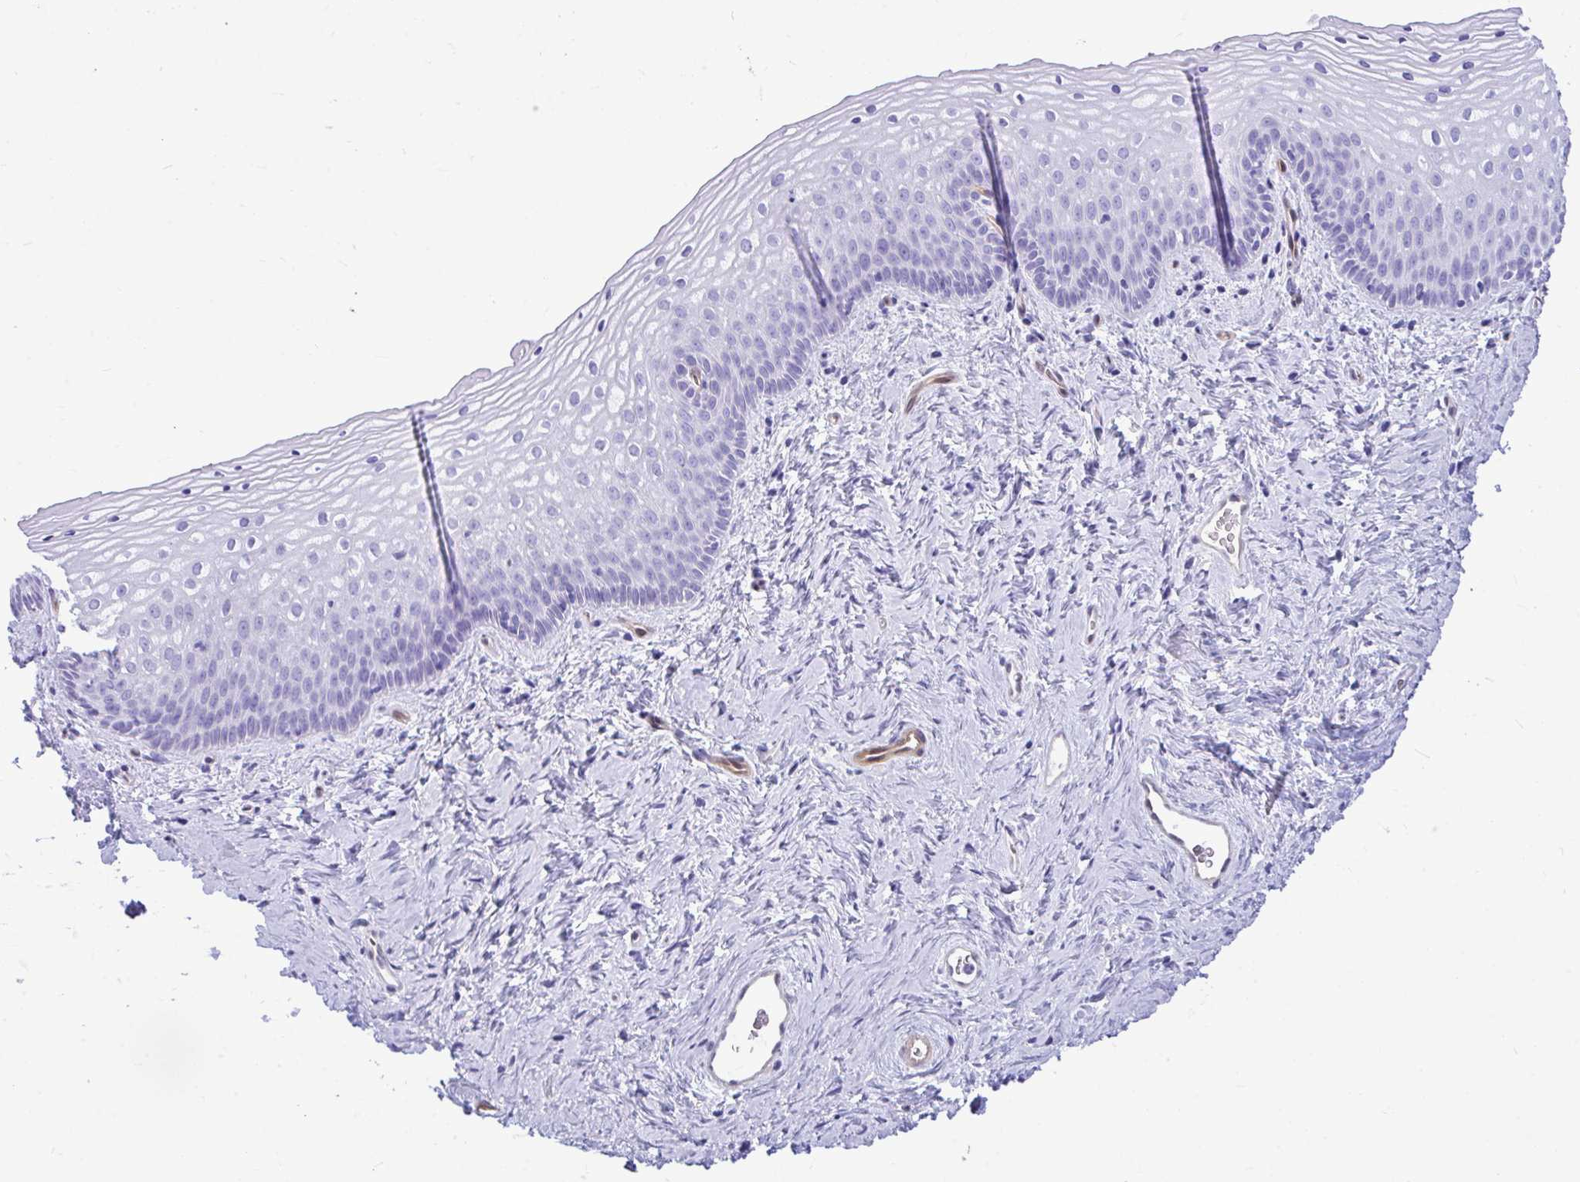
{"staining": {"intensity": "negative", "quantity": "none", "location": "none"}, "tissue": "vagina", "cell_type": "Squamous epithelial cells", "image_type": "normal", "snomed": [{"axis": "morphology", "description": "Normal tissue, NOS"}, {"axis": "topography", "description": "Vagina"}], "caption": "This photomicrograph is of normal vagina stained with immunohistochemistry (IHC) to label a protein in brown with the nuclei are counter-stained blue. There is no staining in squamous epithelial cells.", "gene": "LIMS2", "patient": {"sex": "female", "age": 45}}